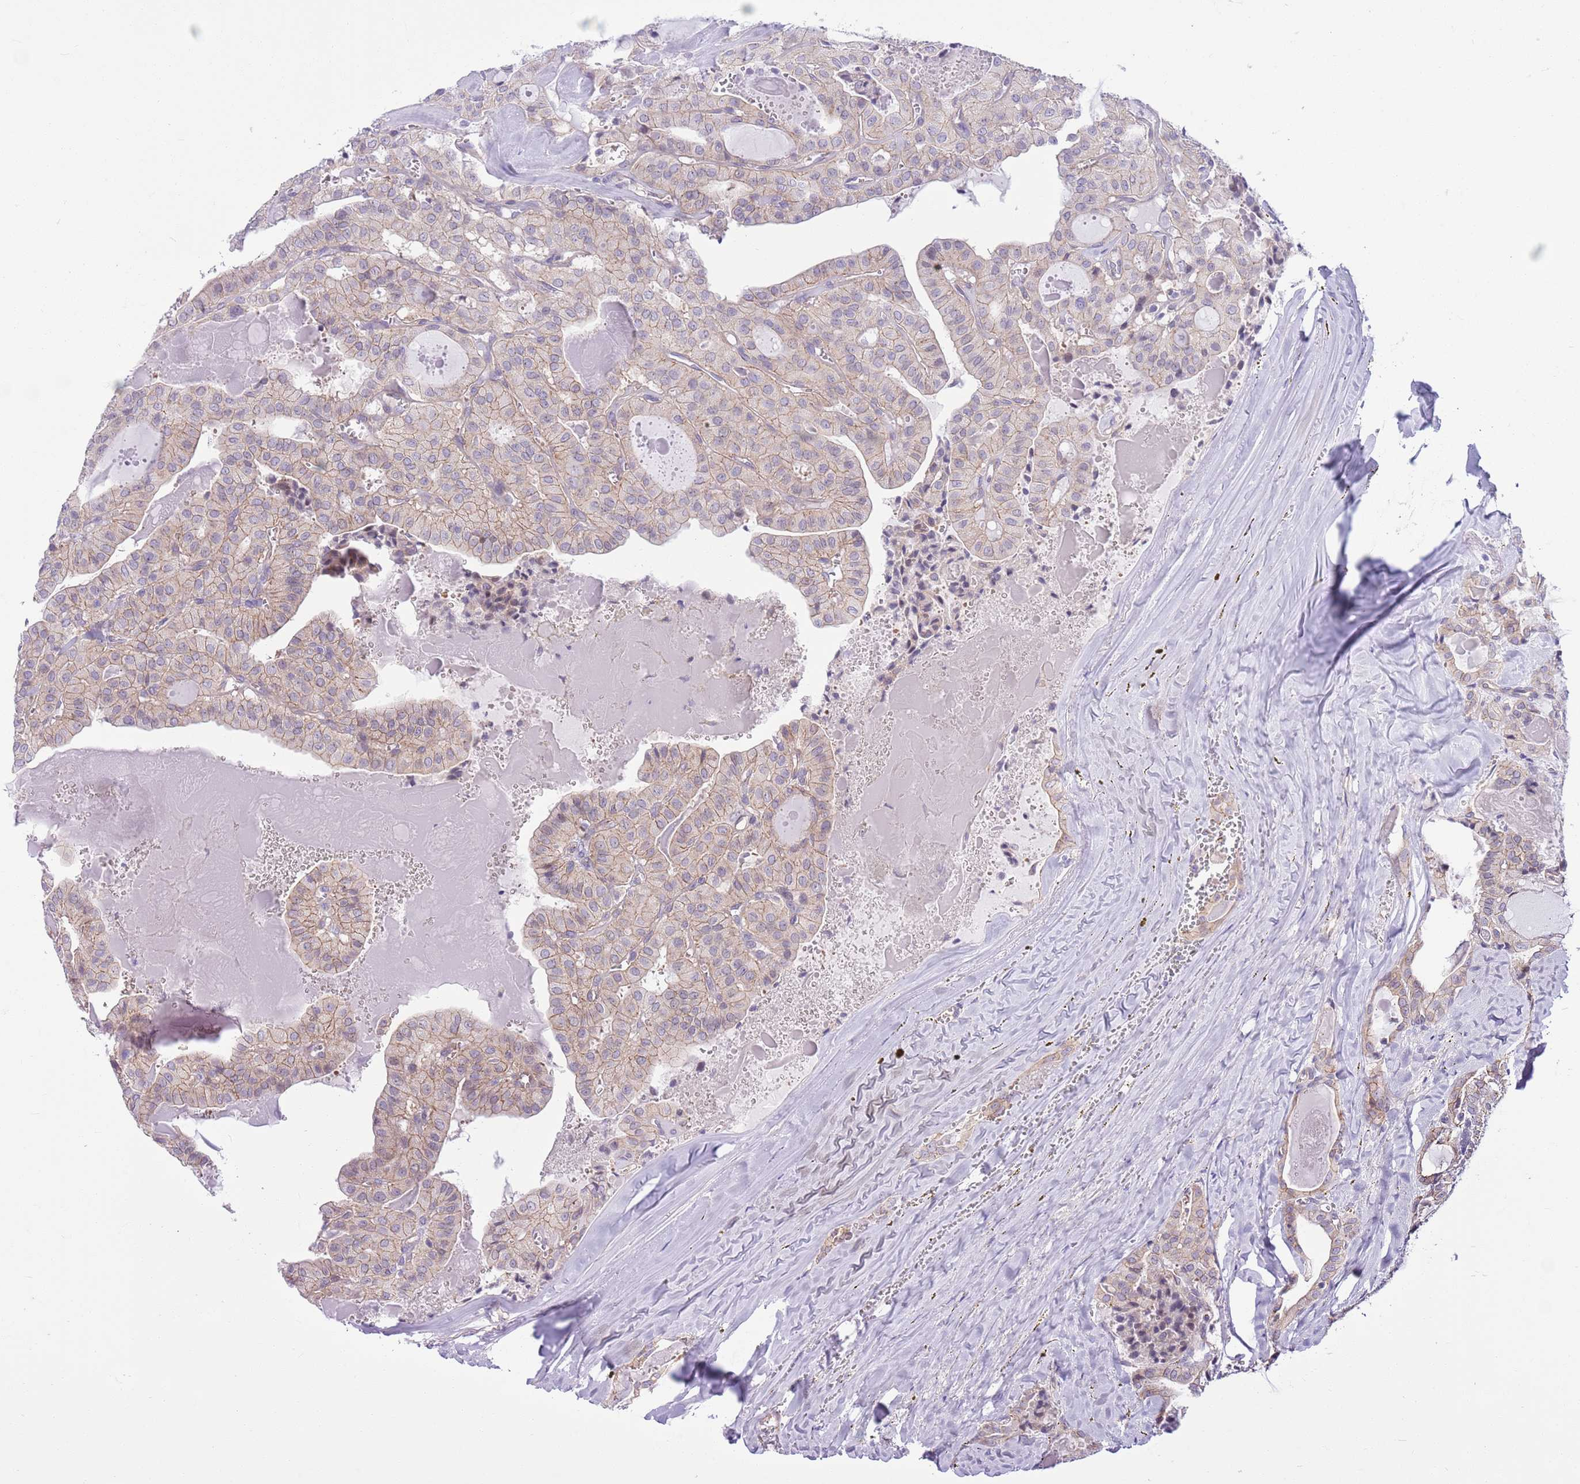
{"staining": {"intensity": "weak", "quantity": ">75%", "location": "cytoplasmic/membranous"}, "tissue": "thyroid cancer", "cell_type": "Tumor cells", "image_type": "cancer", "snomed": [{"axis": "morphology", "description": "Papillary adenocarcinoma, NOS"}, {"axis": "topography", "description": "Thyroid gland"}], "caption": "Weak cytoplasmic/membranous positivity is seen in about >75% of tumor cells in thyroid cancer (papillary adenocarcinoma).", "gene": "PARP8", "patient": {"sex": "male", "age": 52}}